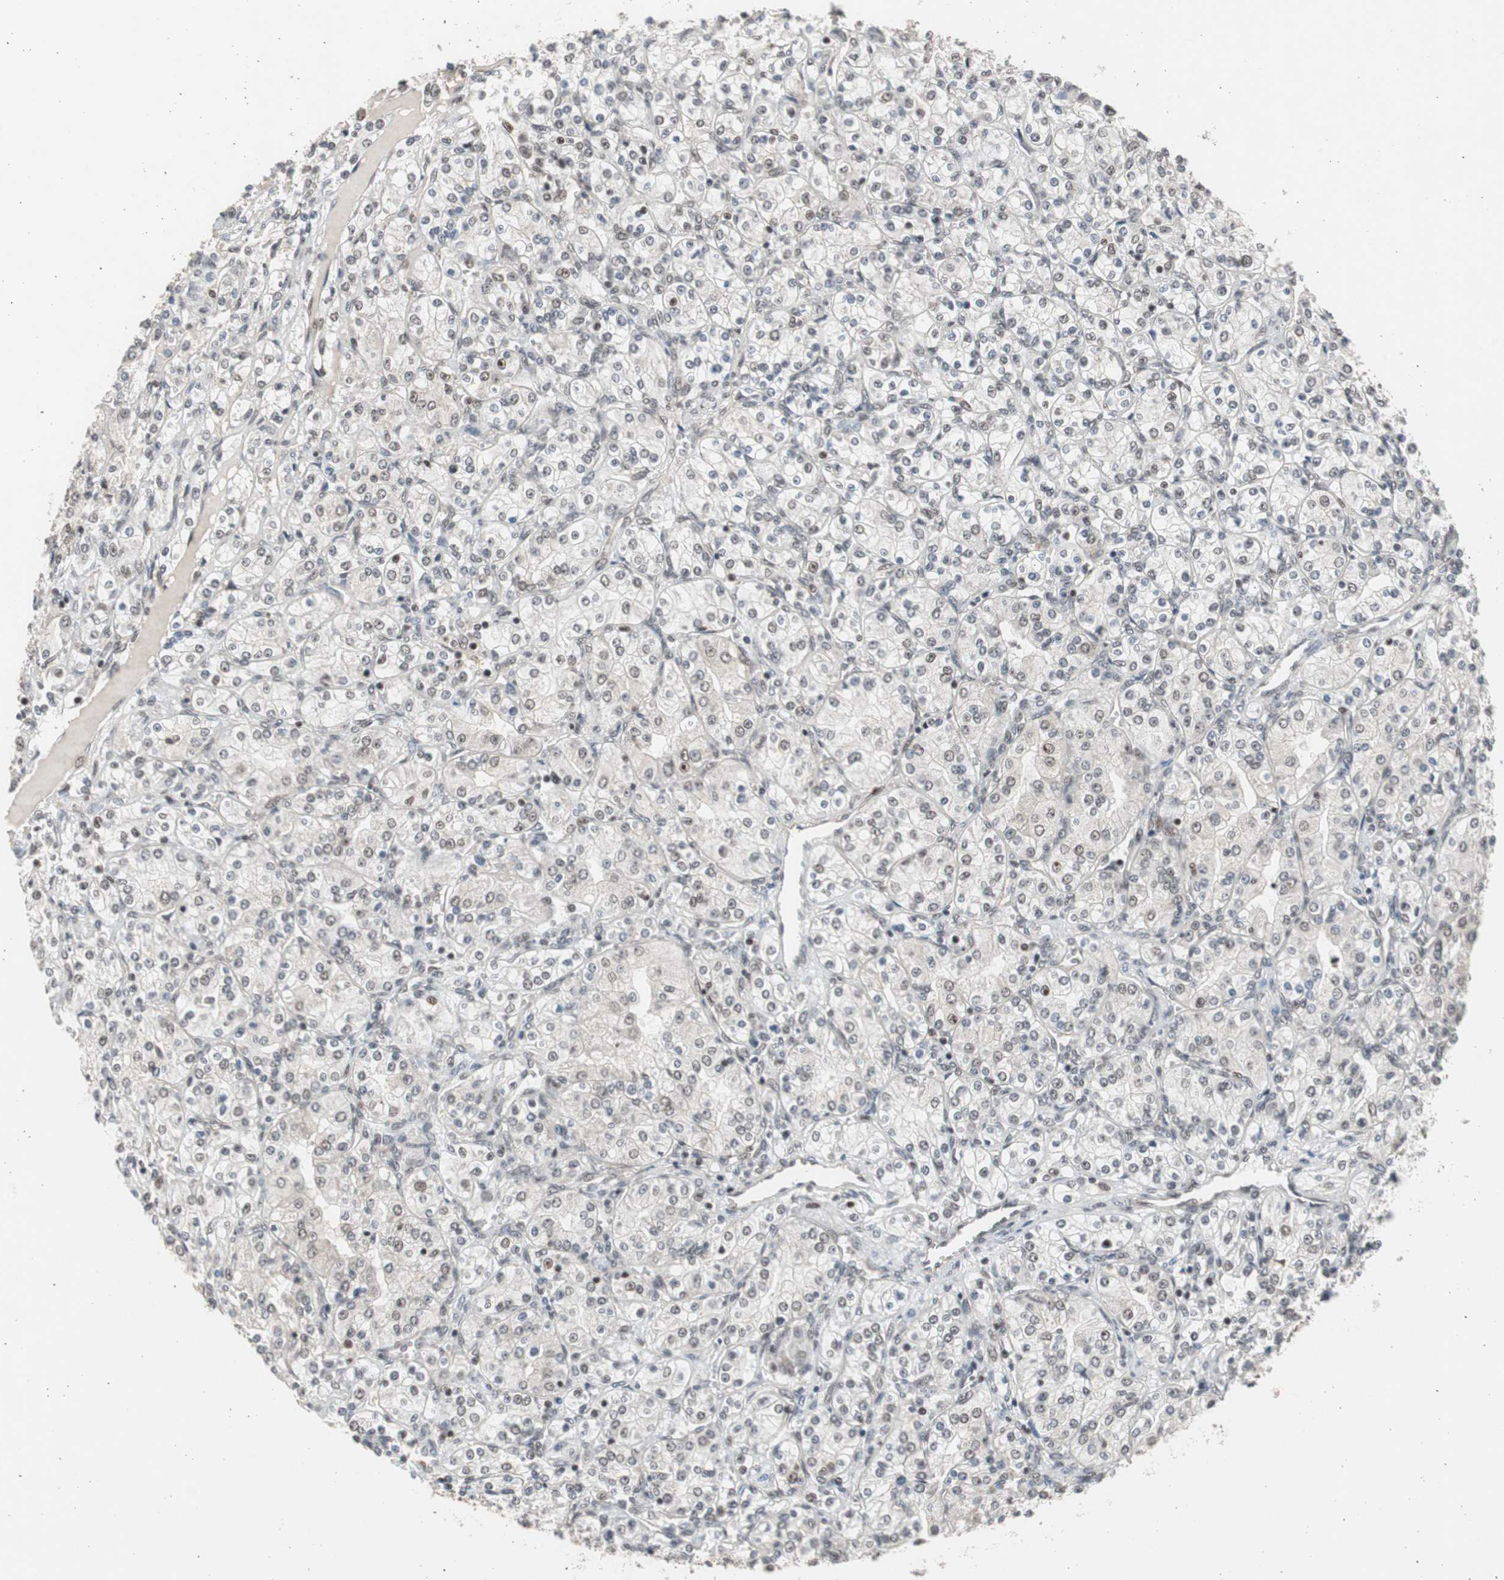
{"staining": {"intensity": "negative", "quantity": "none", "location": "none"}, "tissue": "renal cancer", "cell_type": "Tumor cells", "image_type": "cancer", "snomed": [{"axis": "morphology", "description": "Adenocarcinoma, NOS"}, {"axis": "topography", "description": "Kidney"}], "caption": "This is an immunohistochemistry image of renal cancer. There is no staining in tumor cells.", "gene": "RPA1", "patient": {"sex": "male", "age": 77}}